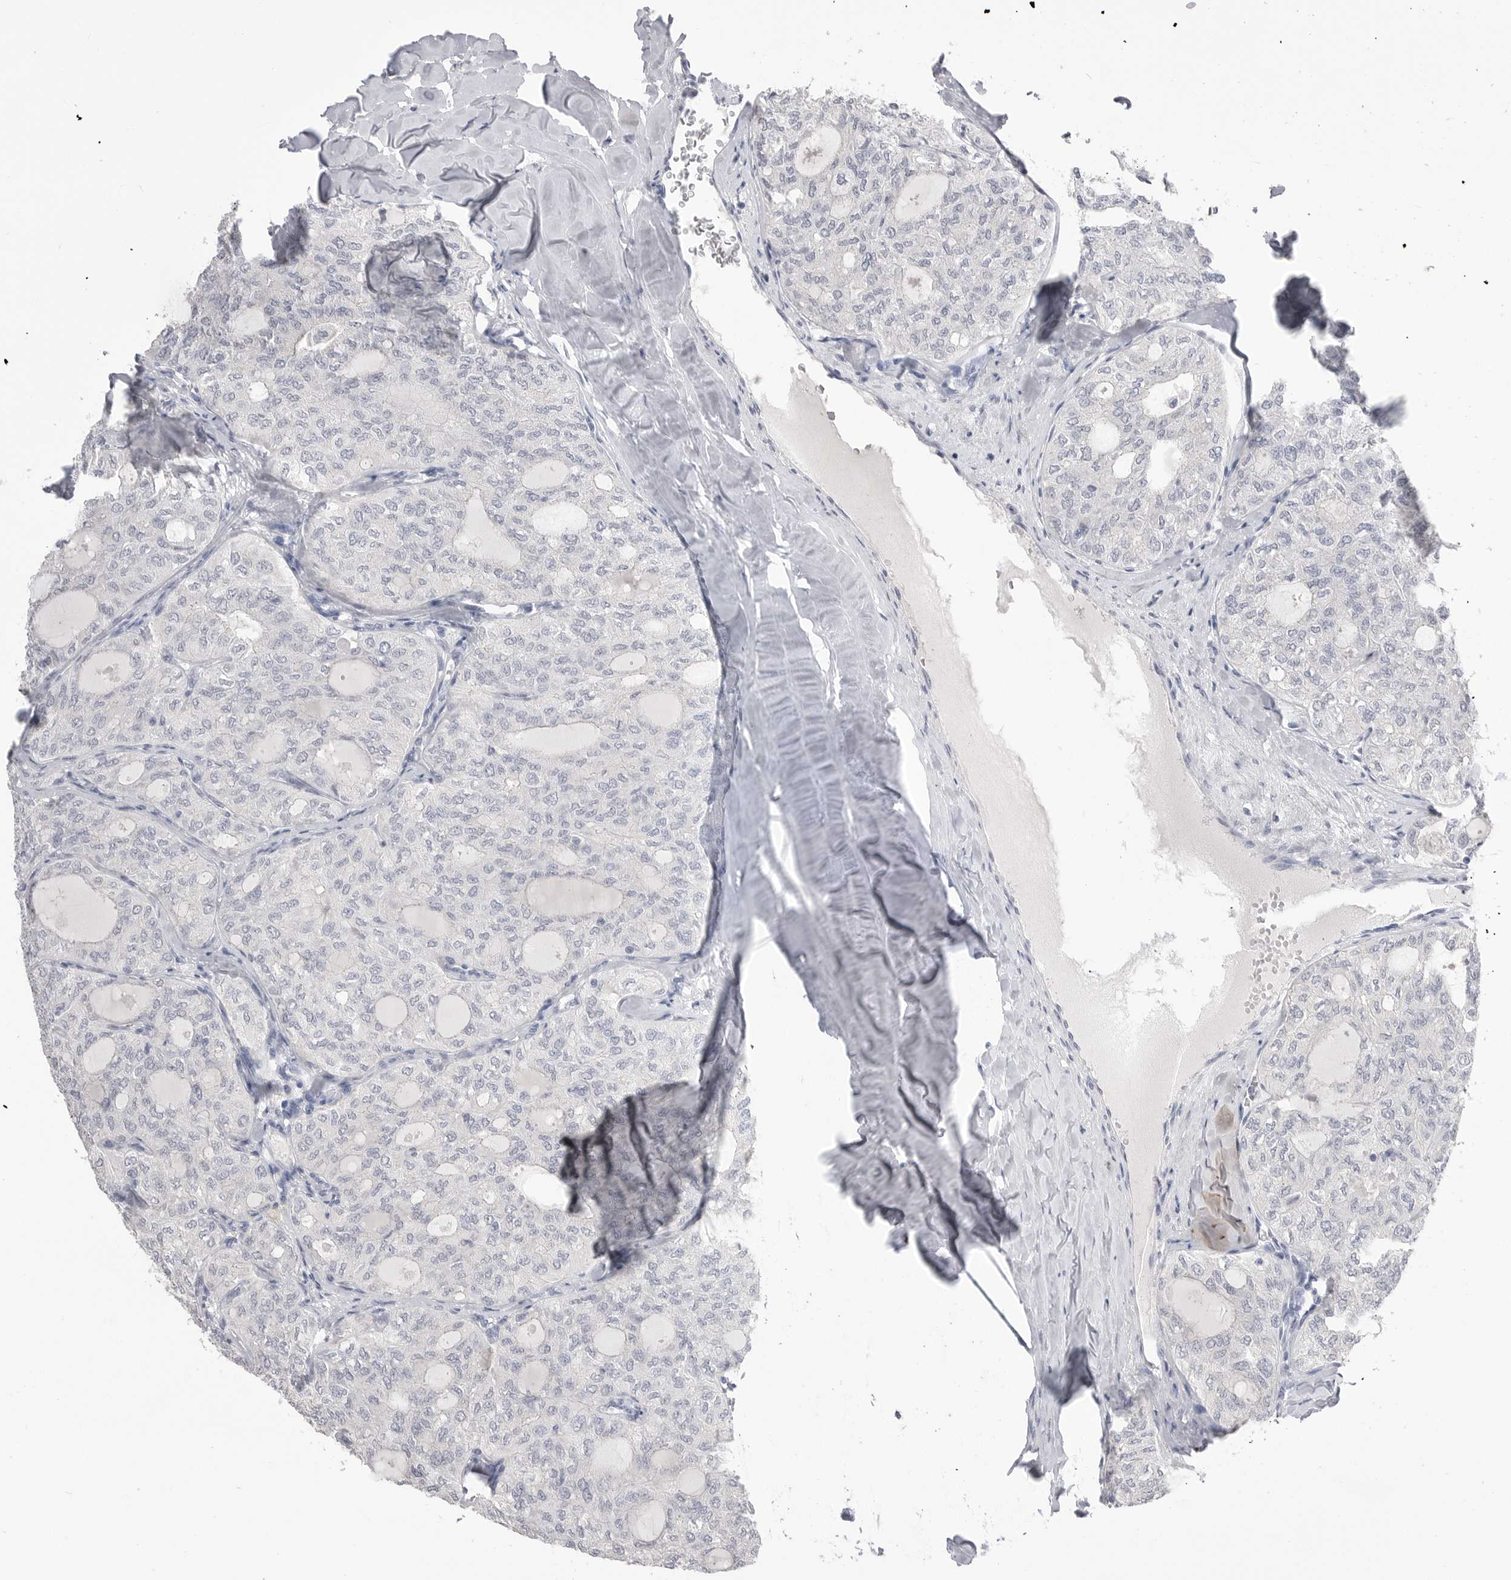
{"staining": {"intensity": "negative", "quantity": "none", "location": "none"}, "tissue": "thyroid cancer", "cell_type": "Tumor cells", "image_type": "cancer", "snomed": [{"axis": "morphology", "description": "Follicular adenoma carcinoma, NOS"}, {"axis": "topography", "description": "Thyroid gland"}], "caption": "Tumor cells are negative for protein expression in human follicular adenoma carcinoma (thyroid). (Stains: DAB IHC with hematoxylin counter stain, Microscopy: brightfield microscopy at high magnification).", "gene": "CPB1", "patient": {"sex": "male", "age": 75}}